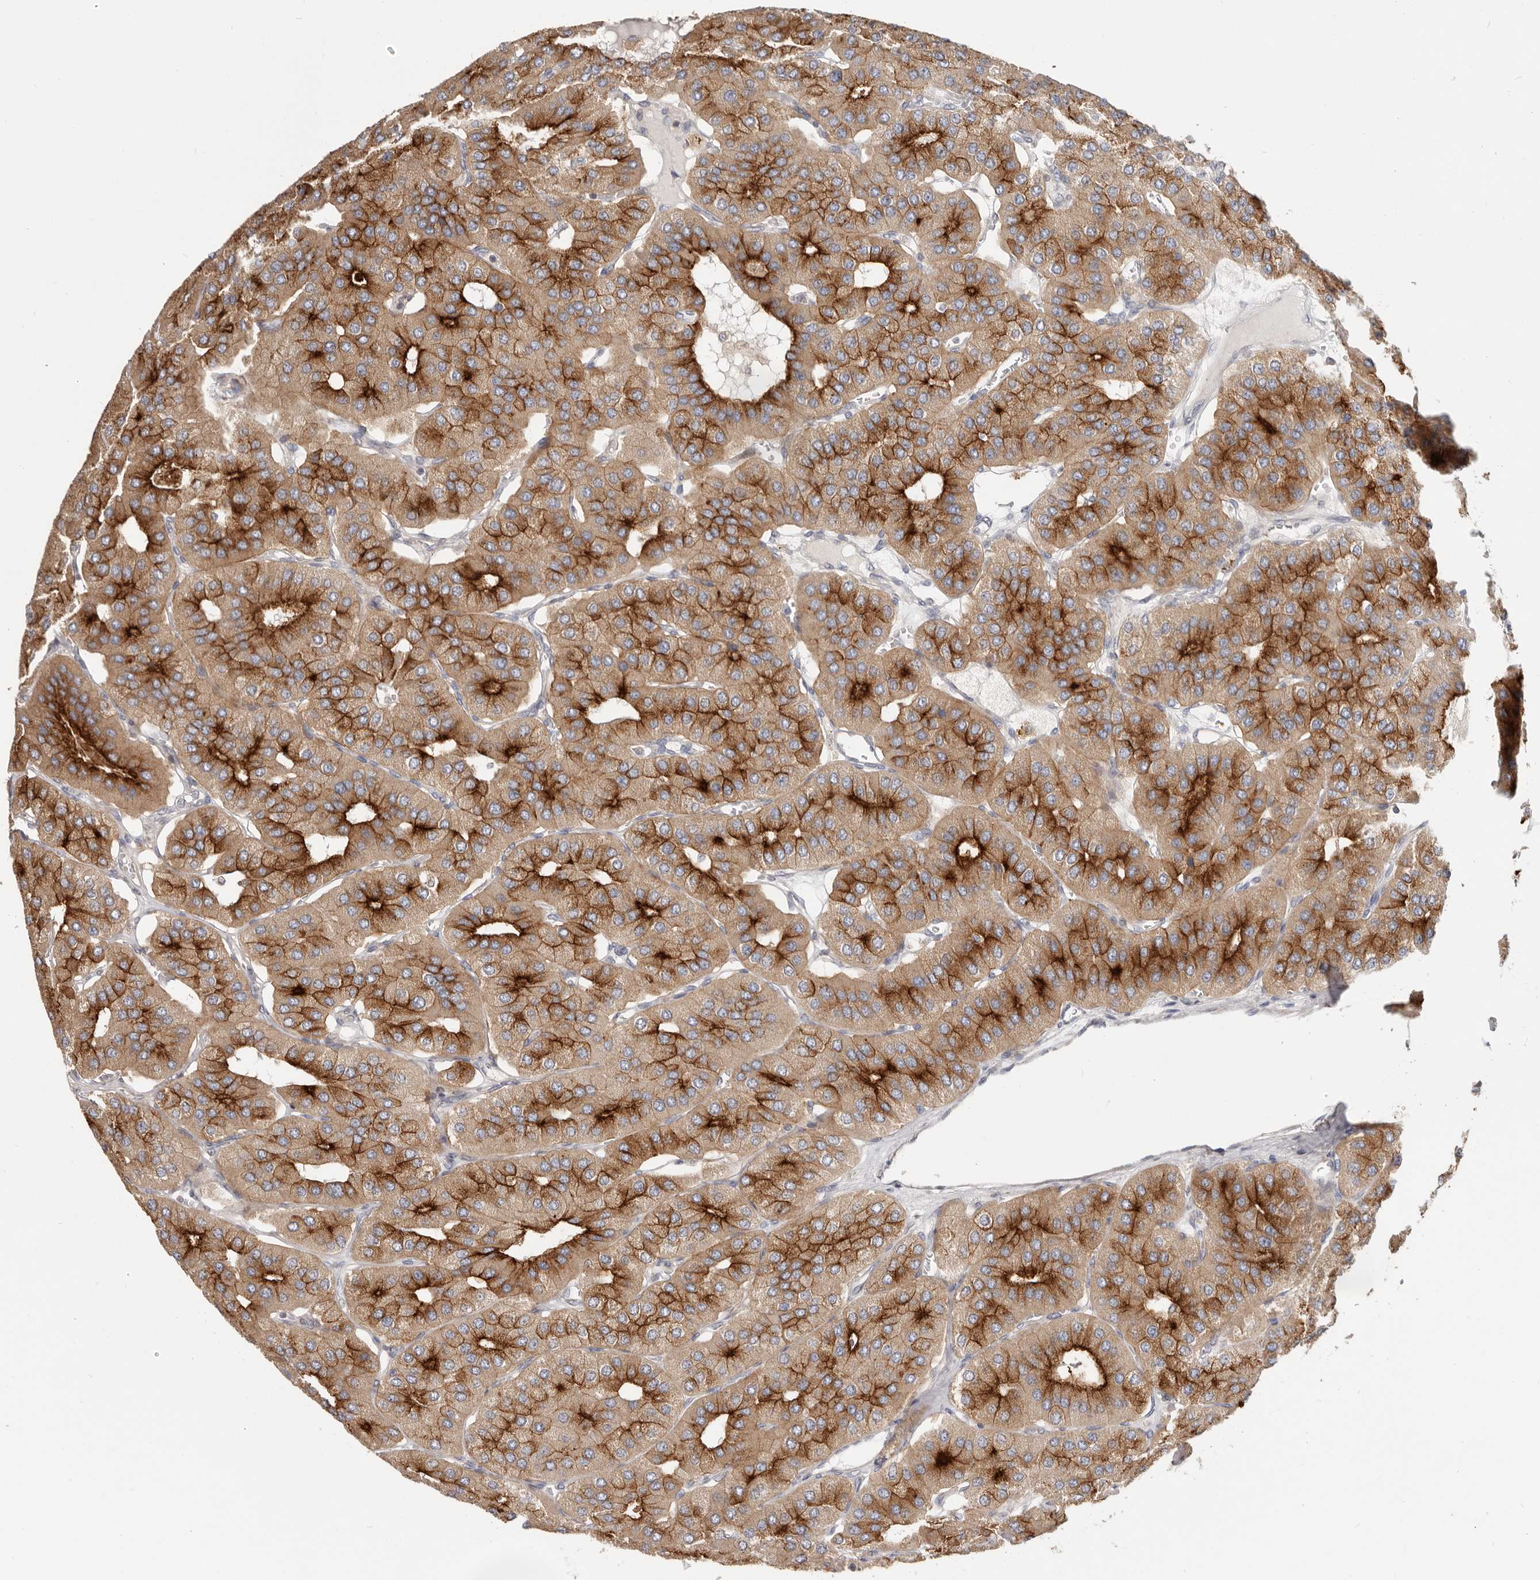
{"staining": {"intensity": "strong", "quantity": ">75%", "location": "cytoplasmic/membranous"}, "tissue": "parathyroid gland", "cell_type": "Glandular cells", "image_type": "normal", "snomed": [{"axis": "morphology", "description": "Normal tissue, NOS"}, {"axis": "morphology", "description": "Adenoma, NOS"}, {"axis": "topography", "description": "Parathyroid gland"}], "caption": "Protein staining of unremarkable parathyroid gland shows strong cytoplasmic/membranous staining in approximately >75% of glandular cells.", "gene": "LRP6", "patient": {"sex": "female", "age": 86}}